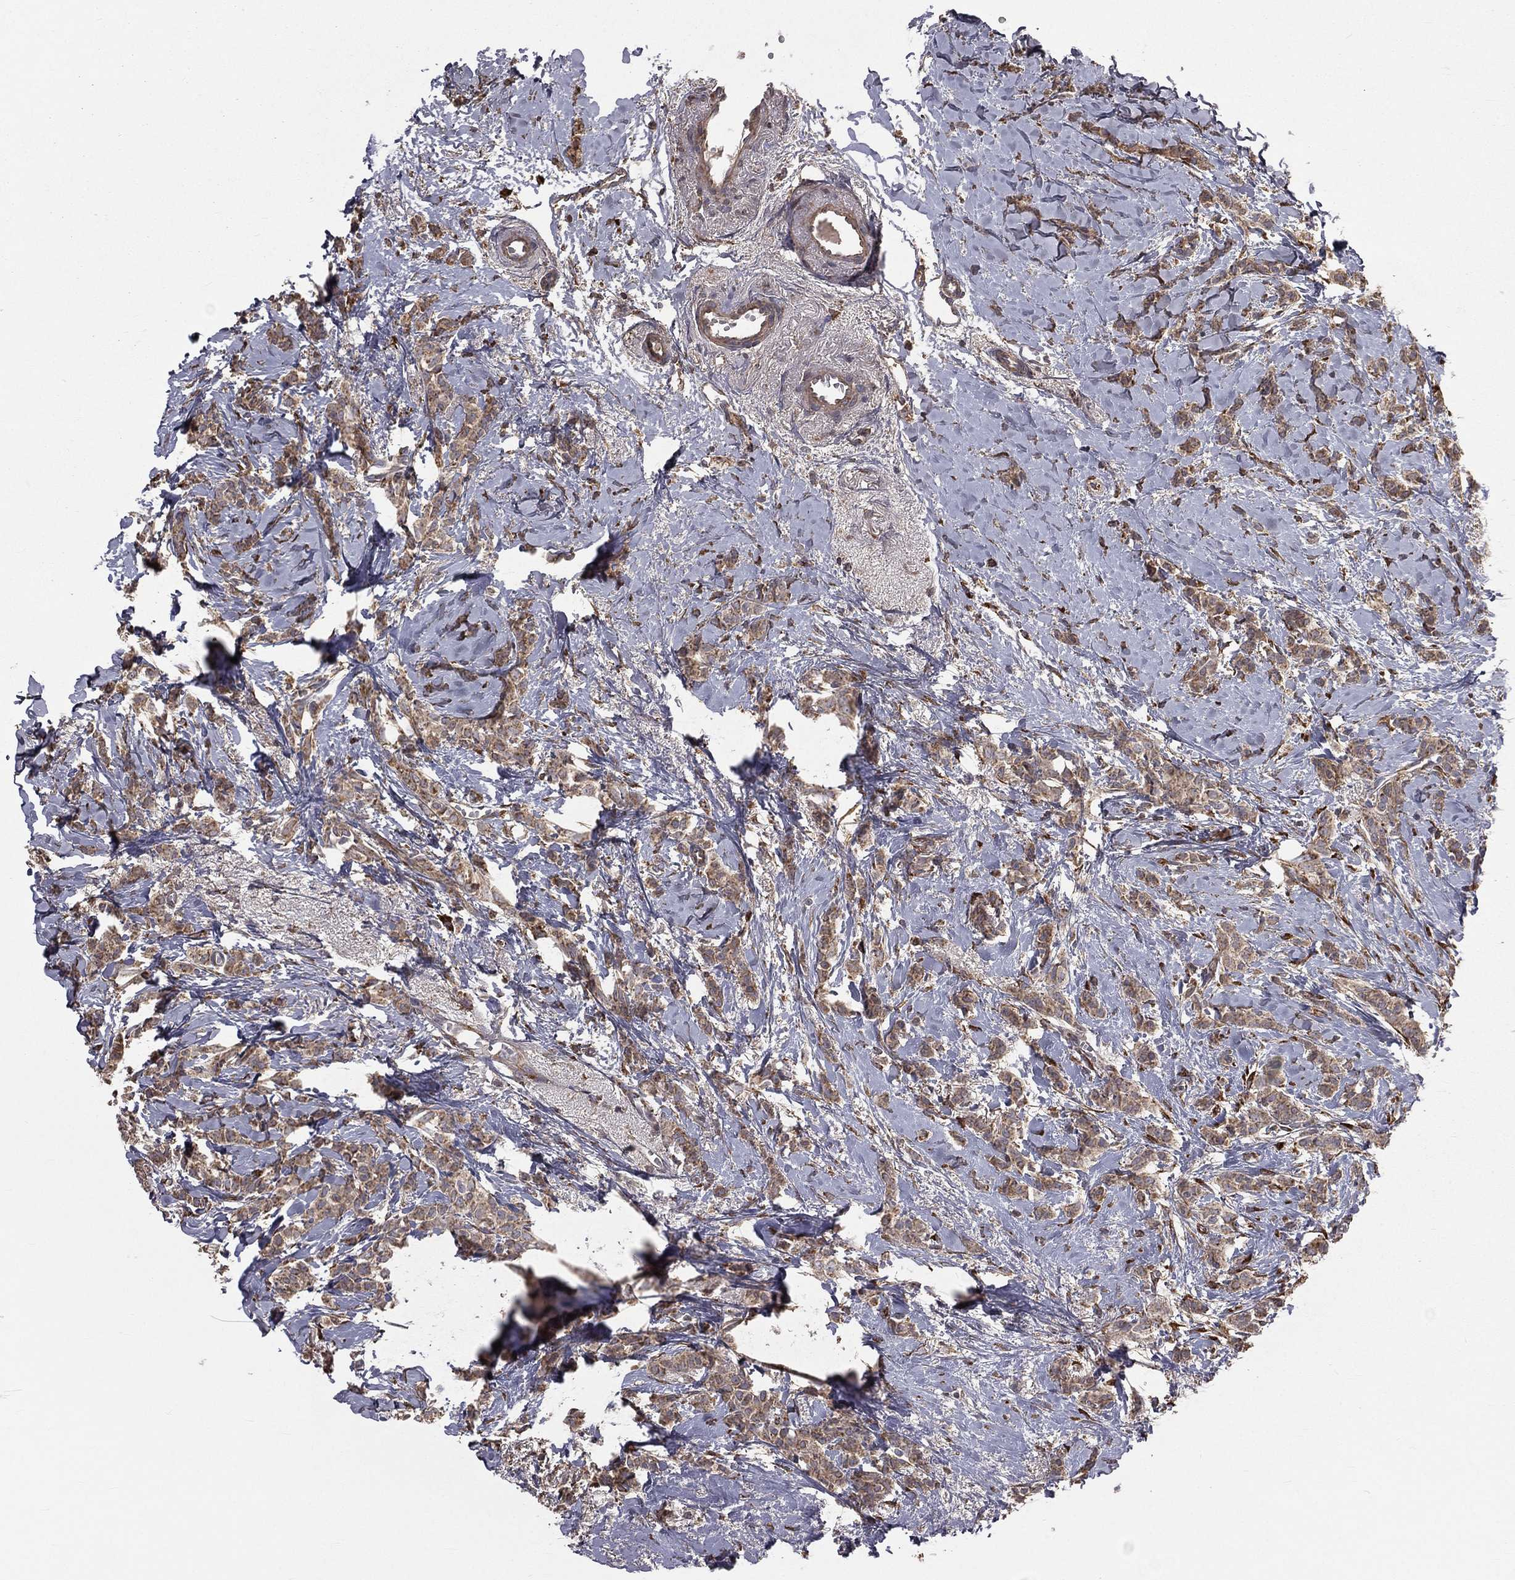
{"staining": {"intensity": "weak", "quantity": ">75%", "location": "cytoplasmic/membranous"}, "tissue": "breast cancer", "cell_type": "Tumor cells", "image_type": "cancer", "snomed": [{"axis": "morphology", "description": "Duct carcinoma"}, {"axis": "topography", "description": "Breast"}], "caption": "A micrograph showing weak cytoplasmic/membranous expression in approximately >75% of tumor cells in breast cancer (intraductal carcinoma), as visualized by brown immunohistochemical staining.", "gene": "OLFML1", "patient": {"sex": "female", "age": 85}}